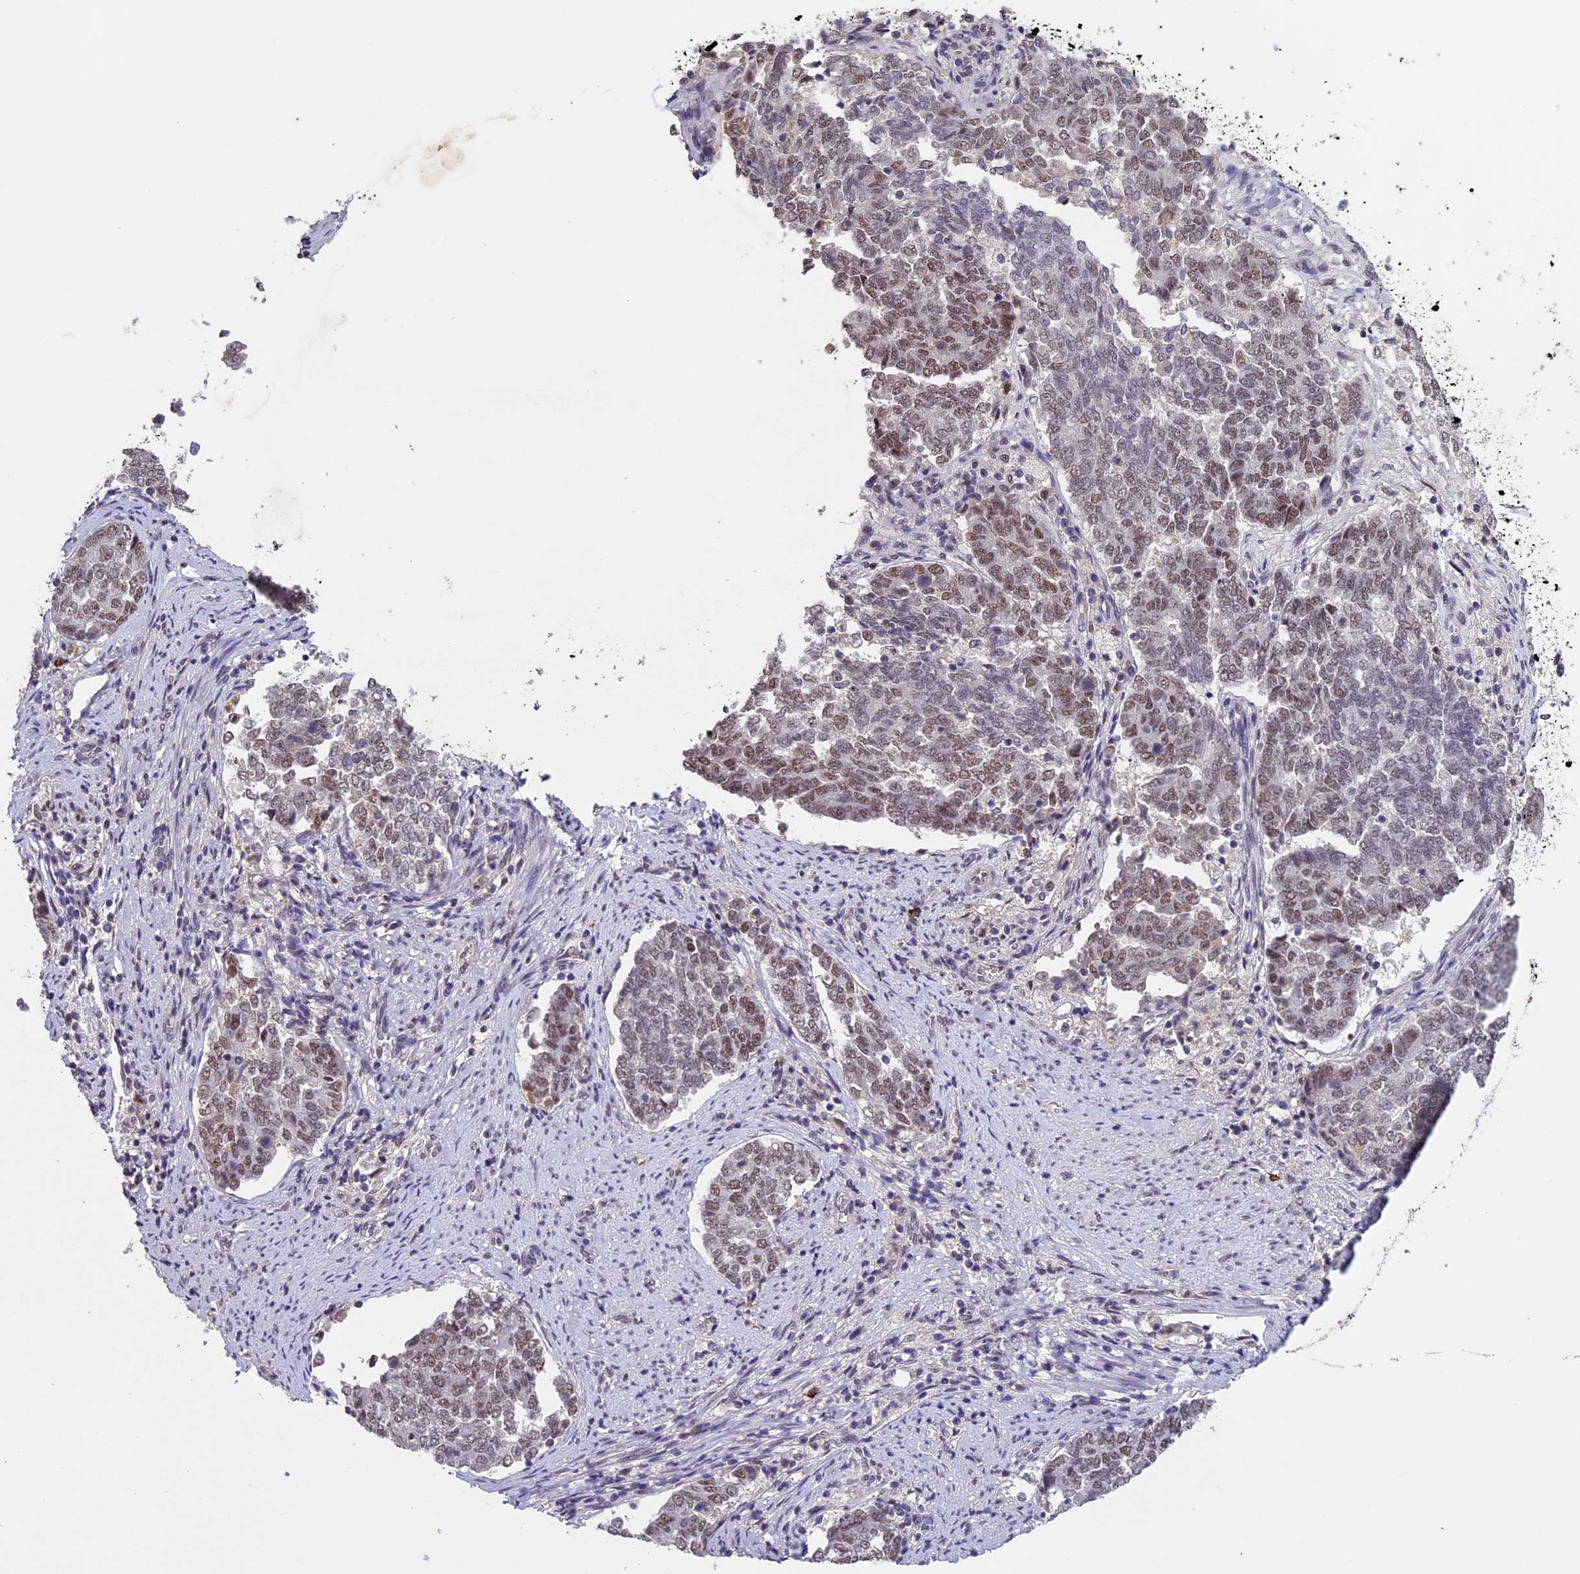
{"staining": {"intensity": "moderate", "quantity": ">75%", "location": "nuclear"}, "tissue": "endometrial cancer", "cell_type": "Tumor cells", "image_type": "cancer", "snomed": [{"axis": "morphology", "description": "Adenocarcinoma, NOS"}, {"axis": "topography", "description": "Endometrium"}], "caption": "High-power microscopy captured an IHC histopathology image of endometrial adenocarcinoma, revealing moderate nuclear staining in approximately >75% of tumor cells.", "gene": "RNF40", "patient": {"sex": "female", "age": 80}}